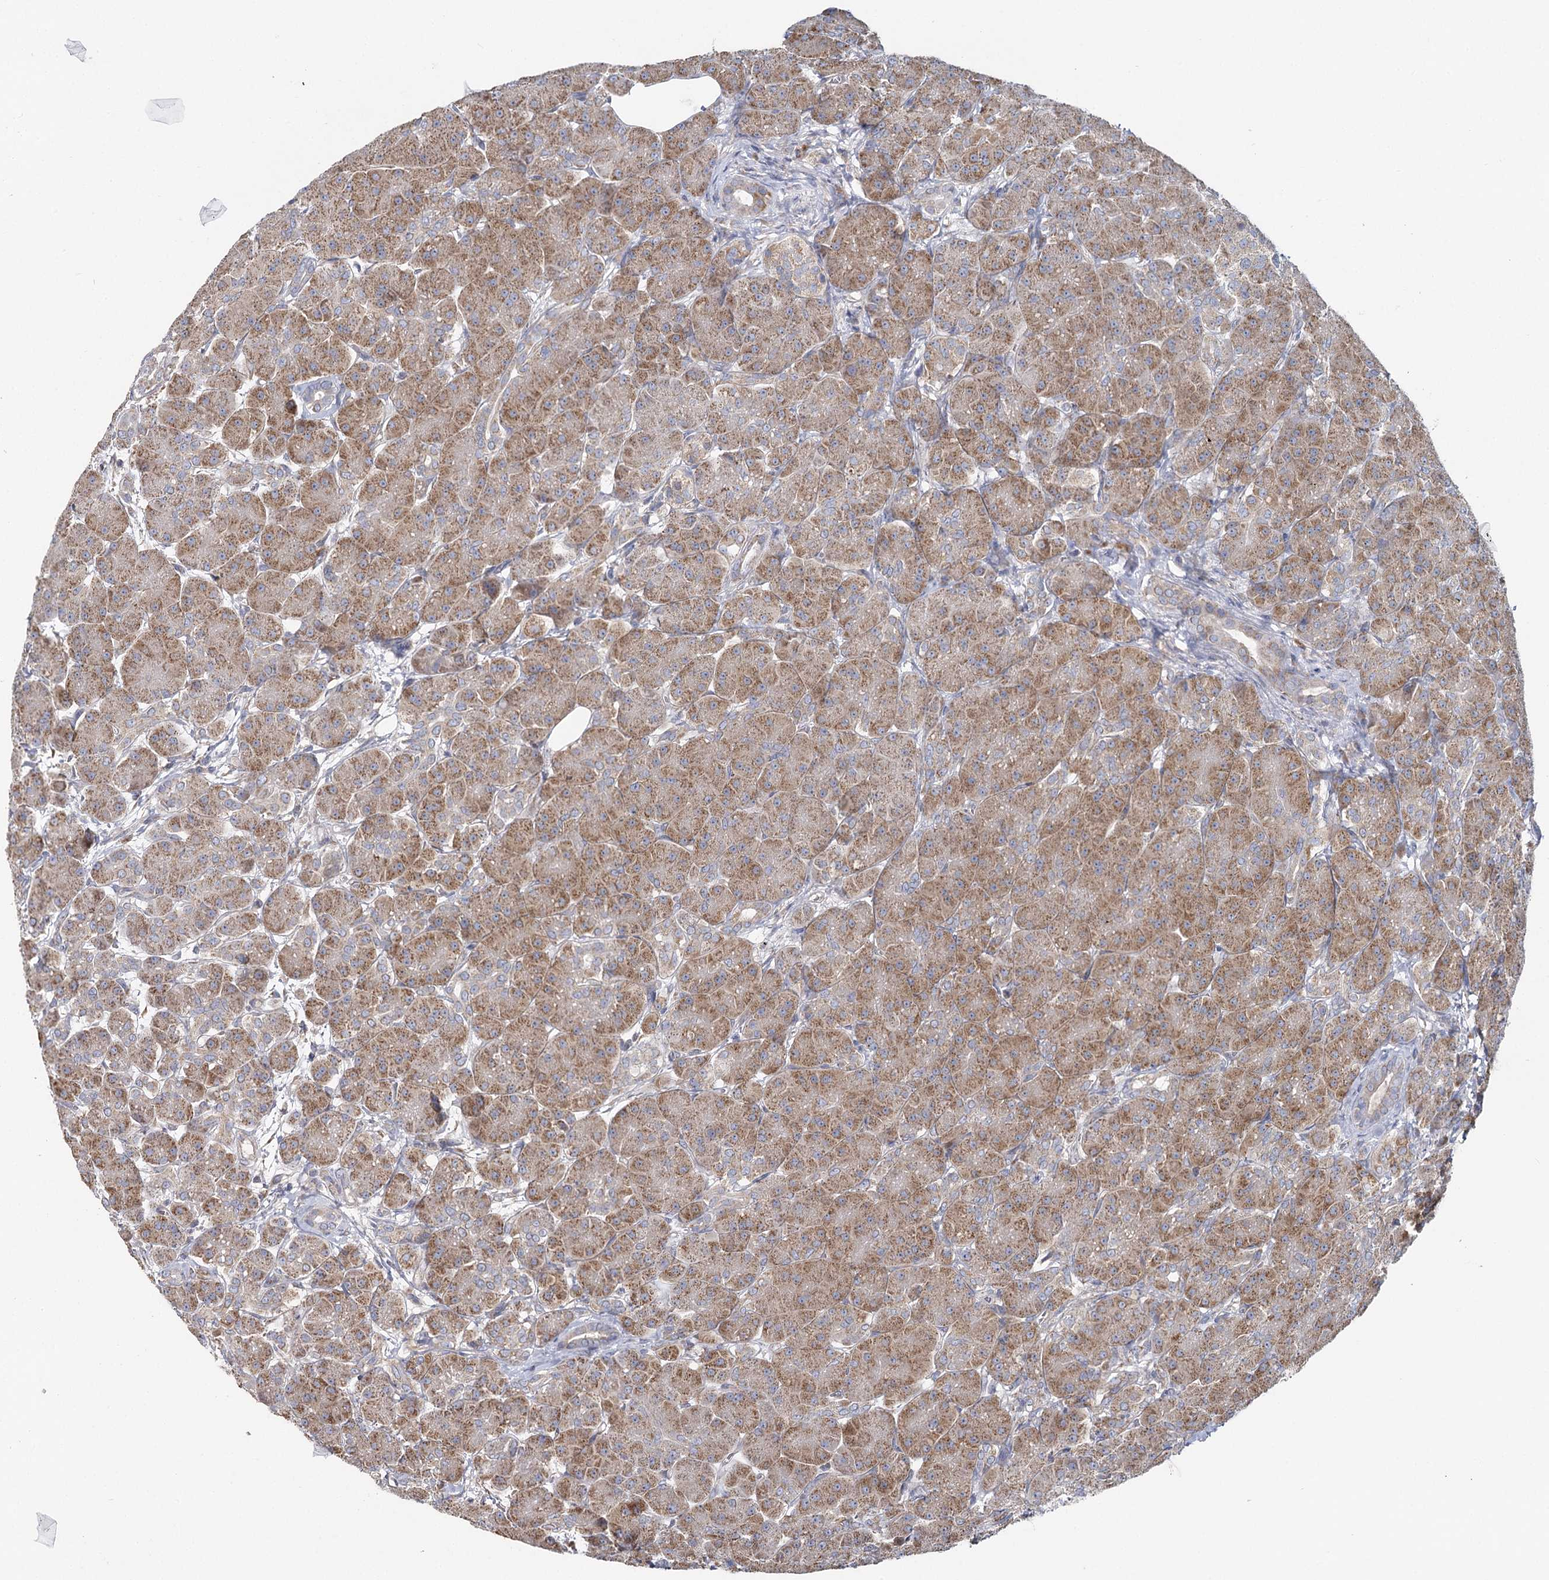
{"staining": {"intensity": "moderate", "quantity": ">75%", "location": "cytoplasmic/membranous"}, "tissue": "pancreas", "cell_type": "Exocrine glandular cells", "image_type": "normal", "snomed": [{"axis": "morphology", "description": "Normal tissue, NOS"}, {"axis": "topography", "description": "Pancreas"}], "caption": "Brown immunohistochemical staining in unremarkable pancreas exhibits moderate cytoplasmic/membranous staining in about >75% of exocrine glandular cells. (DAB IHC with brightfield microscopy, high magnification).", "gene": "ACOX2", "patient": {"sex": "male", "age": 63}}